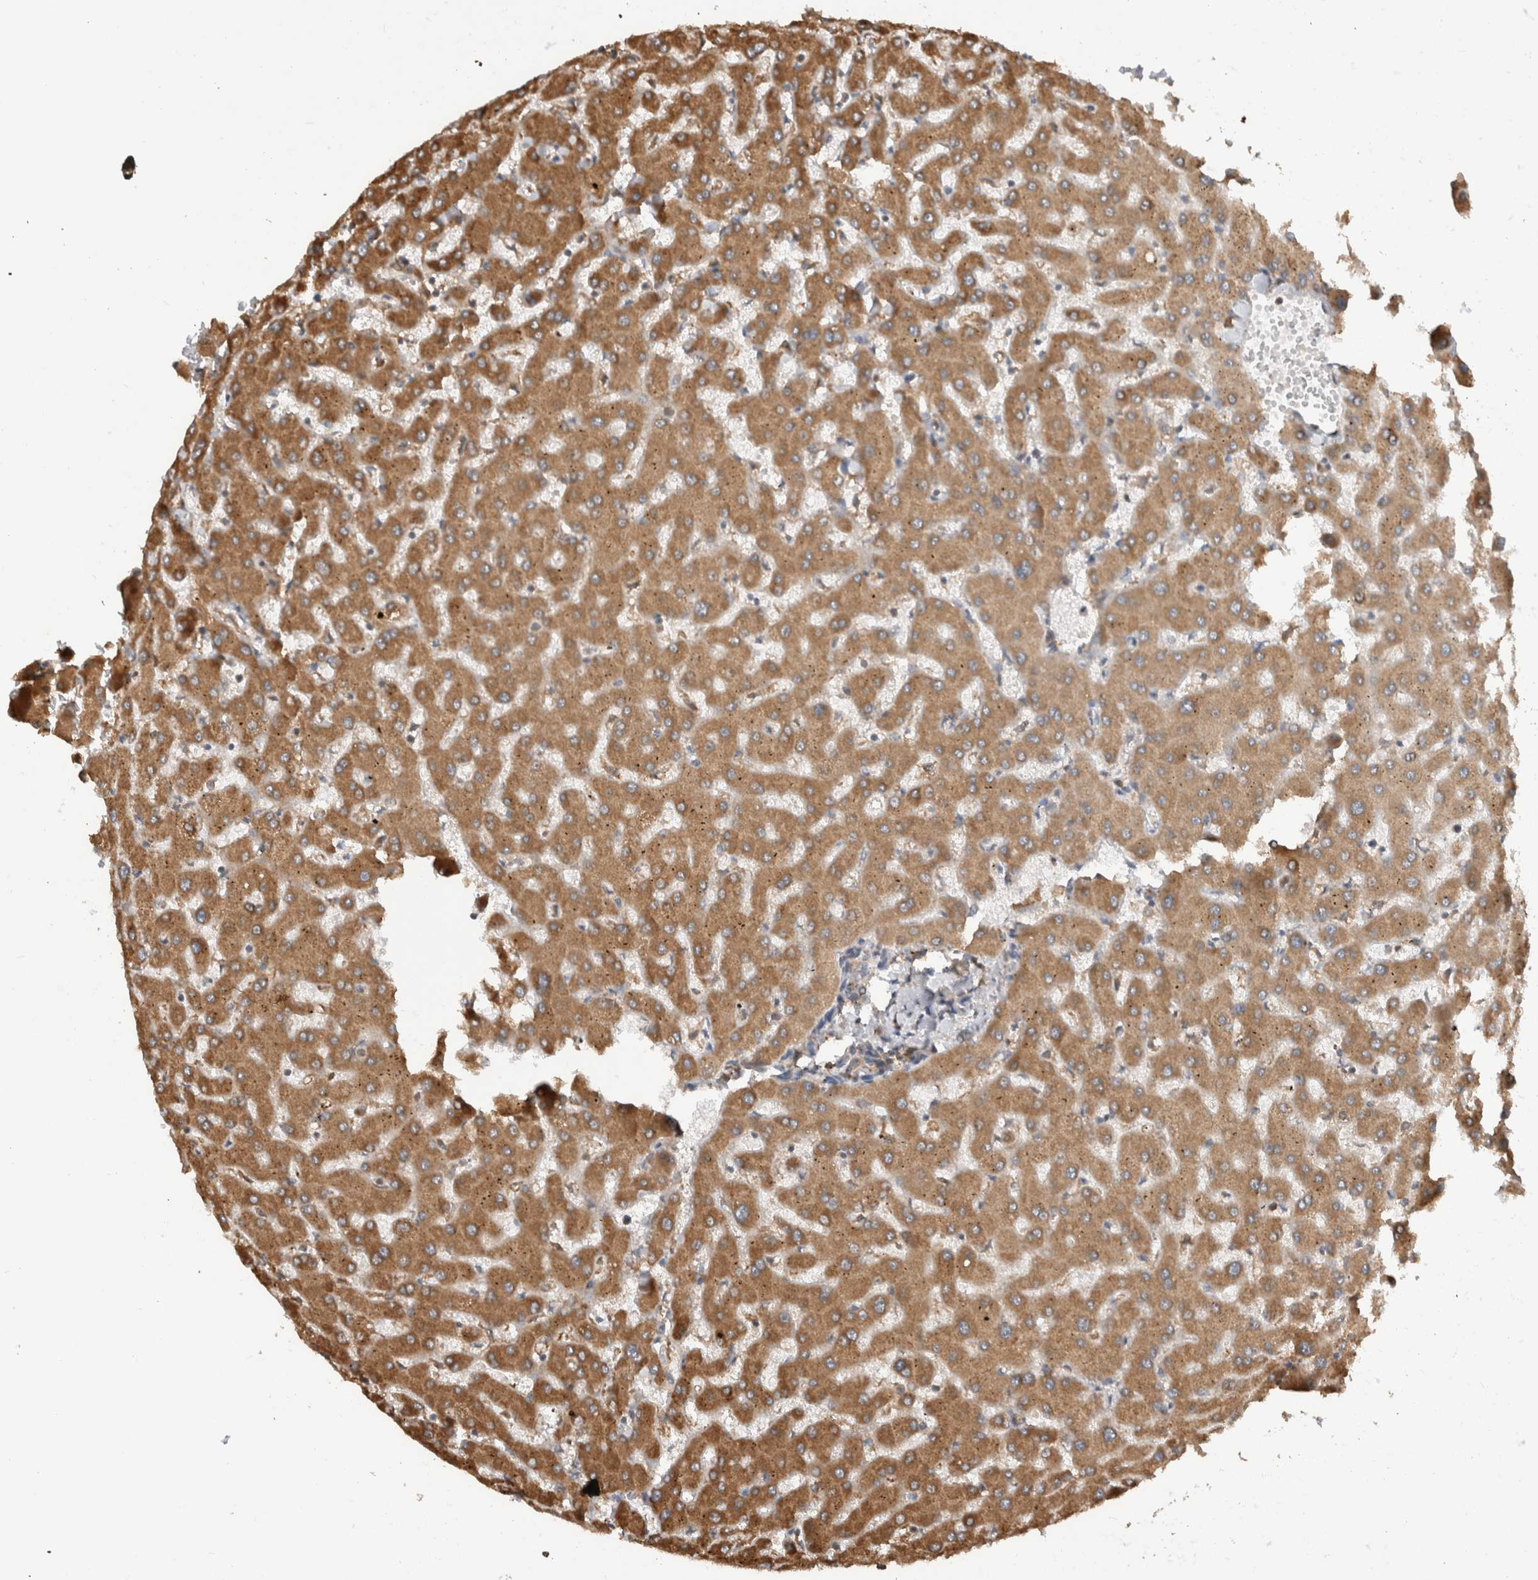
{"staining": {"intensity": "weak", "quantity": ">75%", "location": "cytoplasmic/membranous"}, "tissue": "liver", "cell_type": "Cholangiocytes", "image_type": "normal", "snomed": [{"axis": "morphology", "description": "Normal tissue, NOS"}, {"axis": "topography", "description": "Liver"}], "caption": "IHC staining of benign liver, which demonstrates low levels of weak cytoplasmic/membranous expression in approximately >75% of cholangiocytes indicating weak cytoplasmic/membranous protein positivity. The staining was performed using DAB (brown) for protein detection and nuclei were counterstained in hematoxylin (blue).", "gene": "MS4A7", "patient": {"sex": "female", "age": 63}}